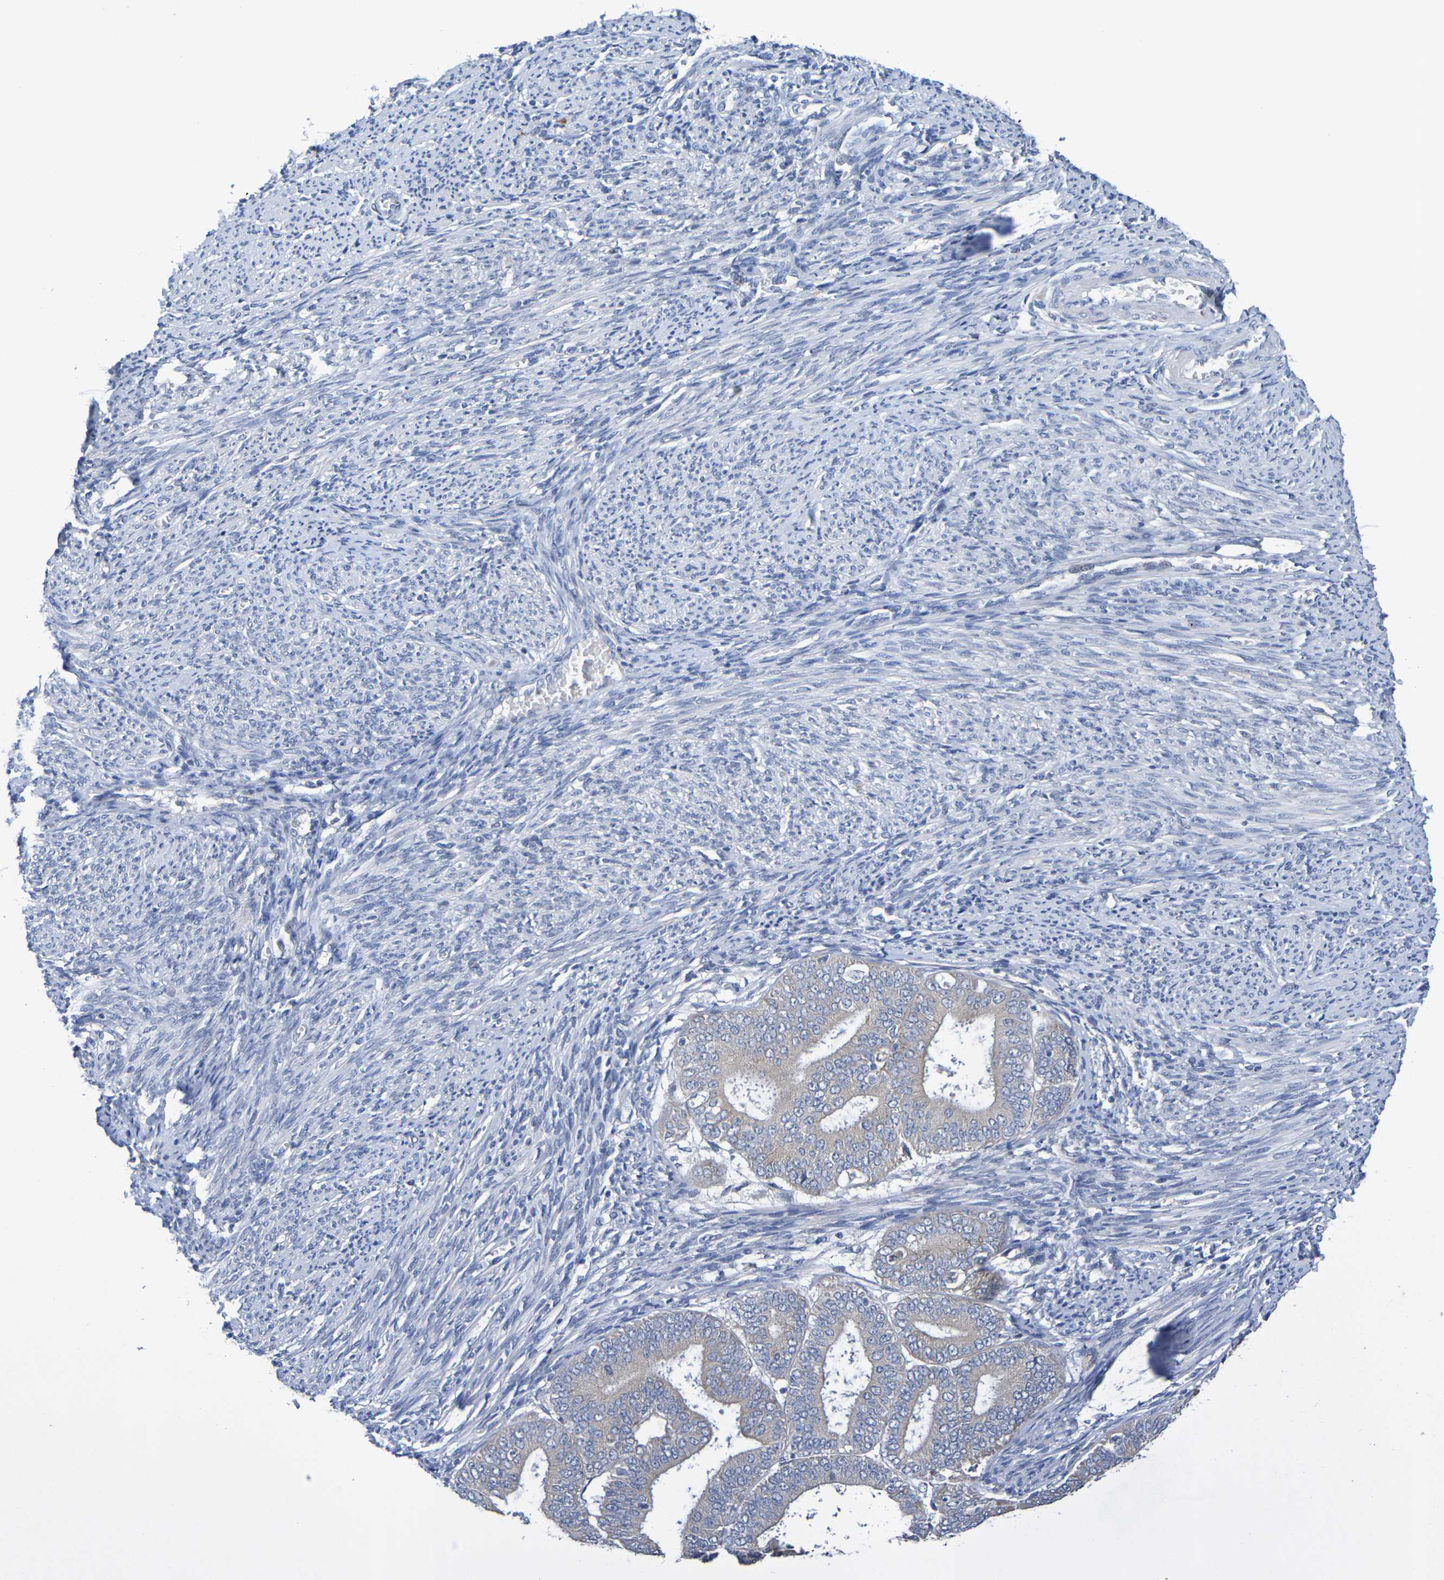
{"staining": {"intensity": "negative", "quantity": "none", "location": "none"}, "tissue": "endometrial cancer", "cell_type": "Tumor cells", "image_type": "cancer", "snomed": [{"axis": "morphology", "description": "Adenocarcinoma, NOS"}, {"axis": "topography", "description": "Endometrium"}], "caption": "A high-resolution micrograph shows immunohistochemistry (IHC) staining of endometrial cancer, which exhibits no significant positivity in tumor cells. Nuclei are stained in blue.", "gene": "SDC4", "patient": {"sex": "female", "age": 63}}